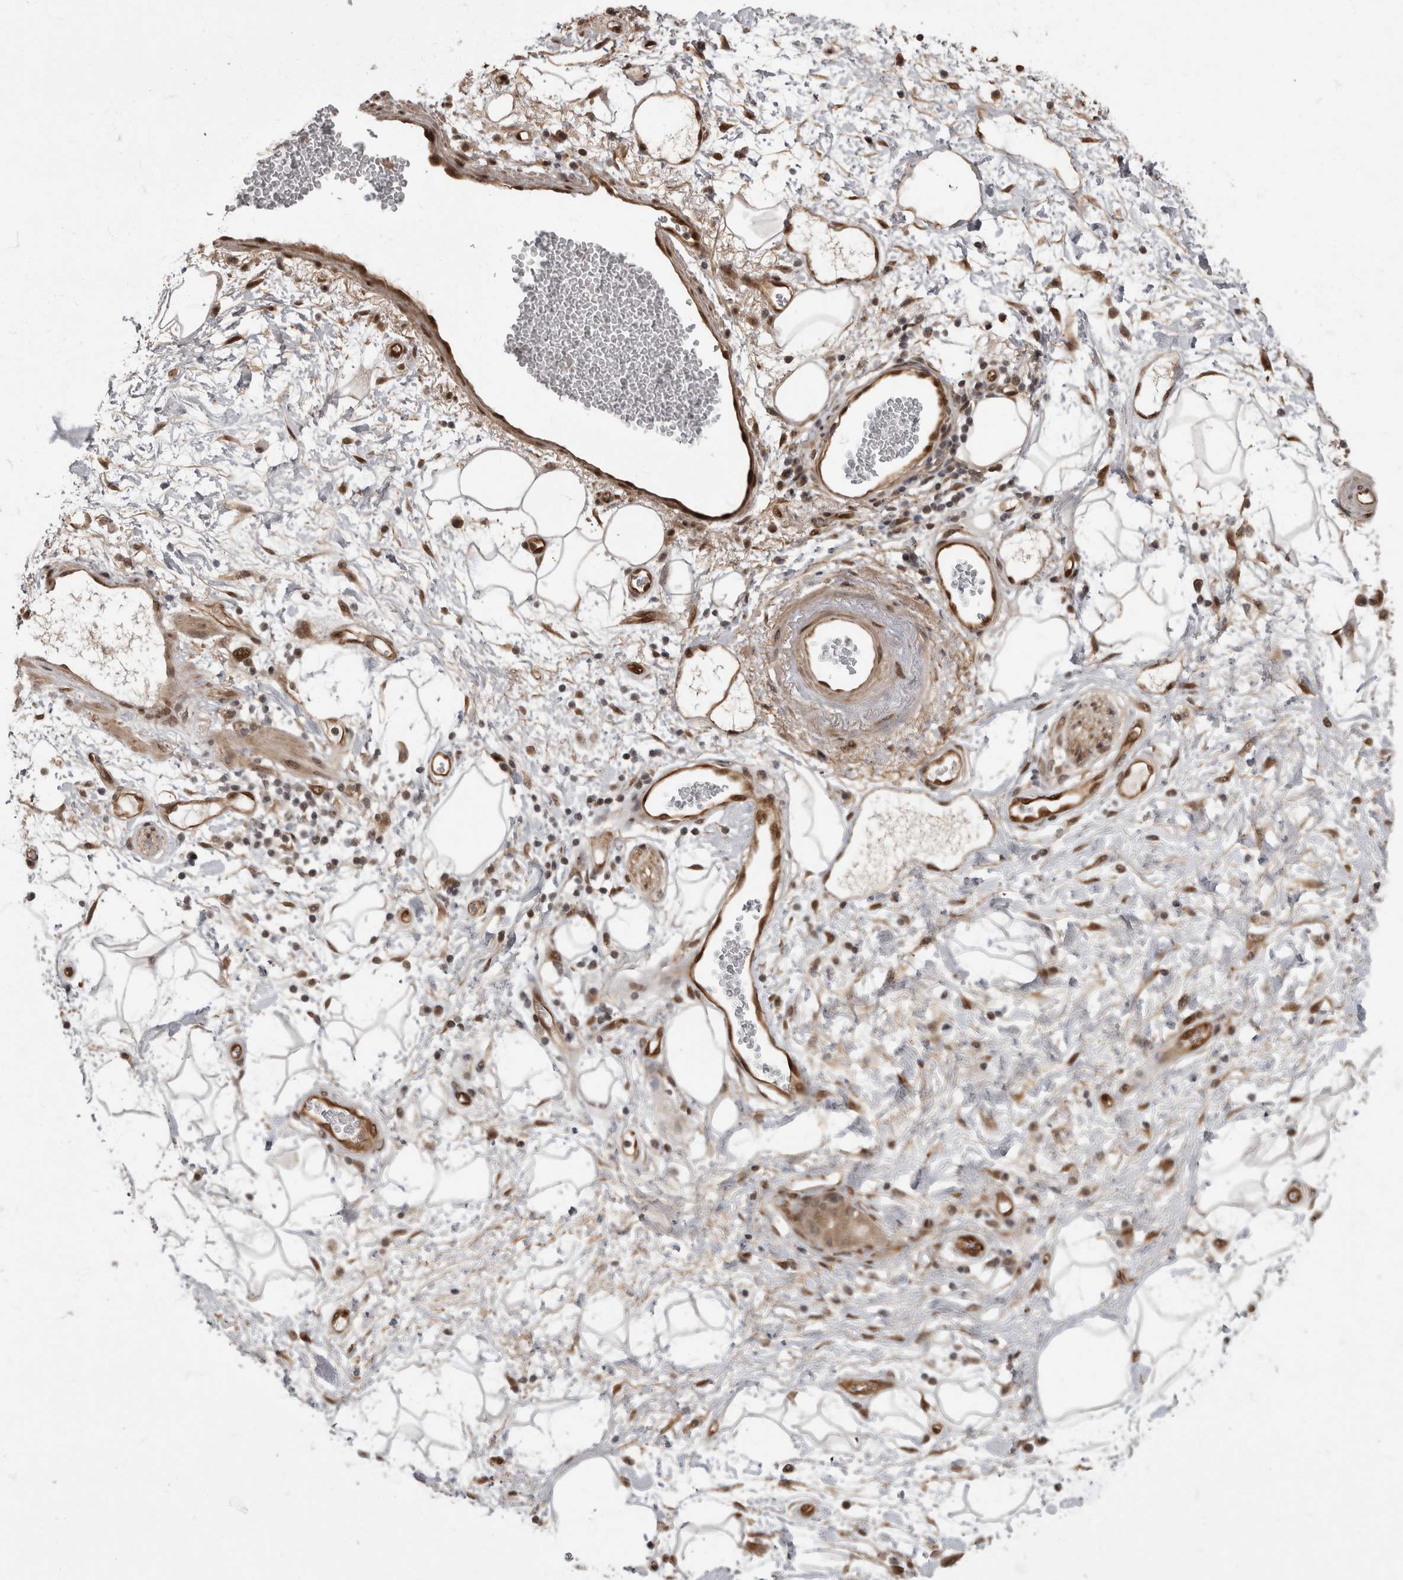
{"staining": {"intensity": "weak", "quantity": ">75%", "location": "nuclear"}, "tissue": "adipose tissue", "cell_type": "Adipocytes", "image_type": "normal", "snomed": [{"axis": "morphology", "description": "Normal tissue, NOS"}, {"axis": "morphology", "description": "Adenocarcinoma, NOS"}, {"axis": "topography", "description": "Duodenum"}, {"axis": "topography", "description": "Peripheral nerve tissue"}], "caption": "Immunohistochemistry staining of normal adipose tissue, which reveals low levels of weak nuclear expression in about >75% of adipocytes indicating weak nuclear protein positivity. The staining was performed using DAB (brown) for protein detection and nuclei were counterstained in hematoxylin (blue).", "gene": "AKT3", "patient": {"sex": "female", "age": 60}}